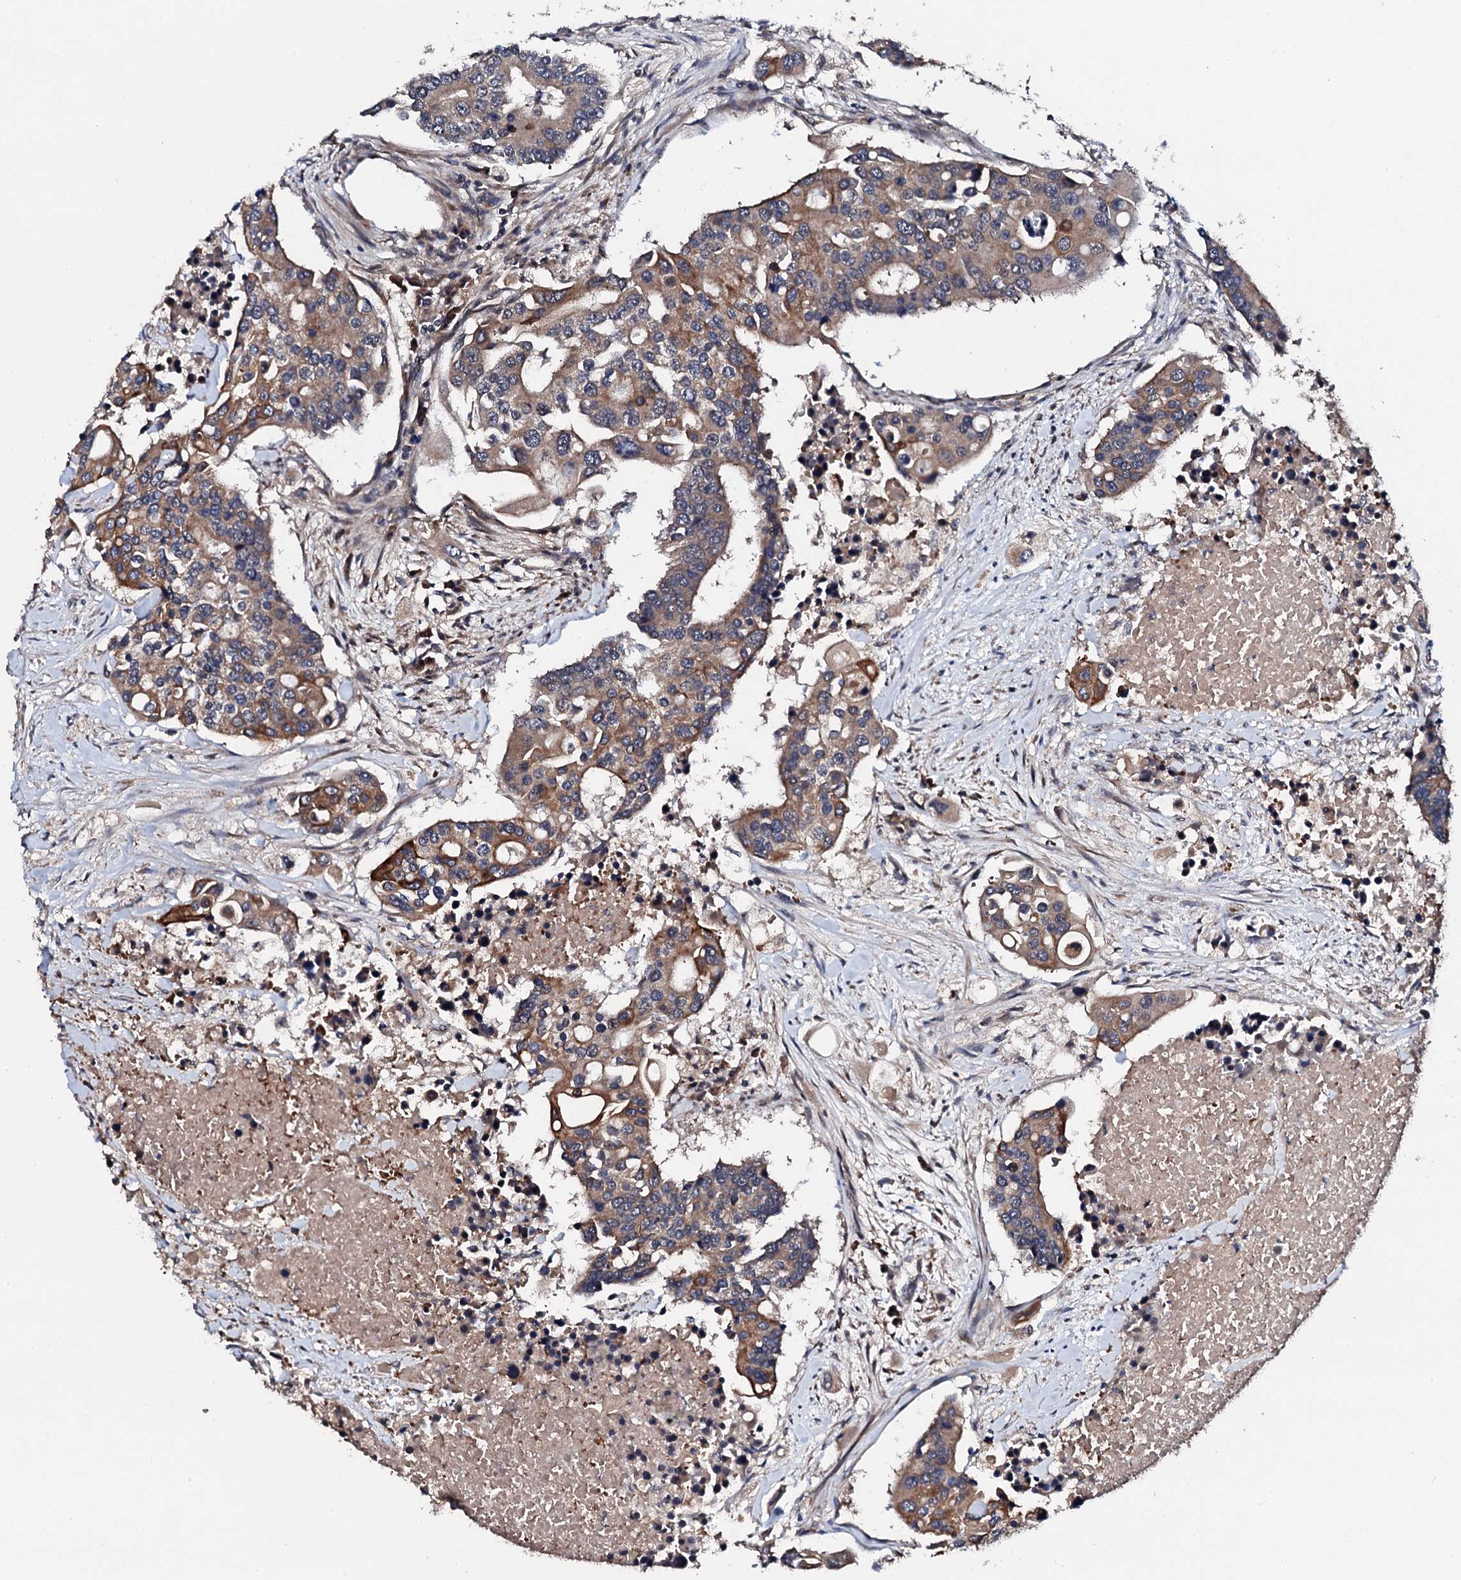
{"staining": {"intensity": "moderate", "quantity": ">75%", "location": "cytoplasmic/membranous"}, "tissue": "colorectal cancer", "cell_type": "Tumor cells", "image_type": "cancer", "snomed": [{"axis": "morphology", "description": "Adenocarcinoma, NOS"}, {"axis": "topography", "description": "Colon"}], "caption": "Brown immunohistochemical staining in human colorectal cancer (adenocarcinoma) exhibits moderate cytoplasmic/membranous expression in approximately >75% of tumor cells.", "gene": "IP6K1", "patient": {"sex": "male", "age": 77}}